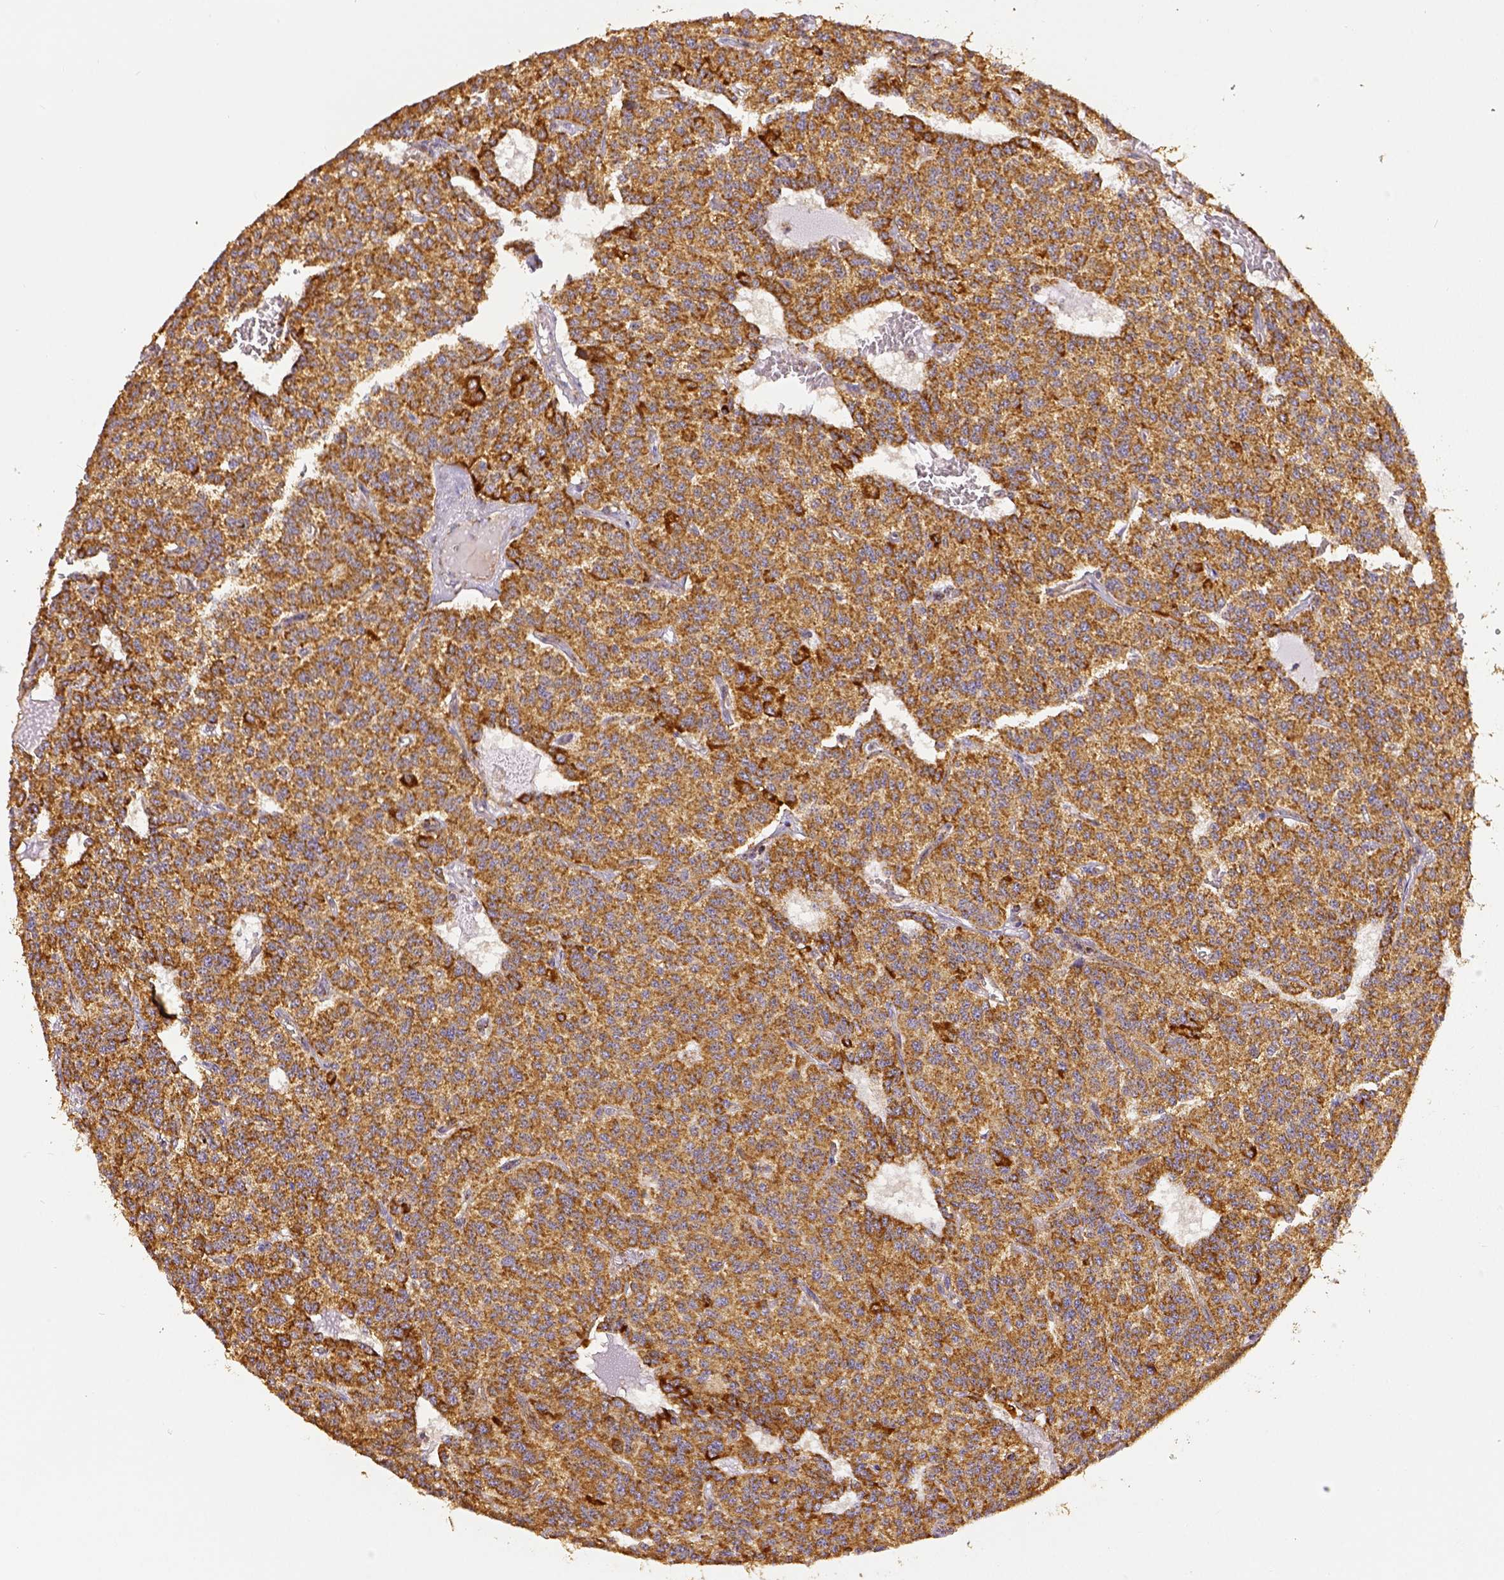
{"staining": {"intensity": "weak", "quantity": ">75%", "location": "cytoplasmic/membranous"}, "tissue": "carcinoid", "cell_type": "Tumor cells", "image_type": "cancer", "snomed": [{"axis": "morphology", "description": "Carcinoid, malignant, NOS"}, {"axis": "topography", "description": "Lung"}], "caption": "Brown immunohistochemical staining in carcinoid exhibits weak cytoplasmic/membranous positivity in approximately >75% of tumor cells.", "gene": "SDHB", "patient": {"sex": "female", "age": 71}}